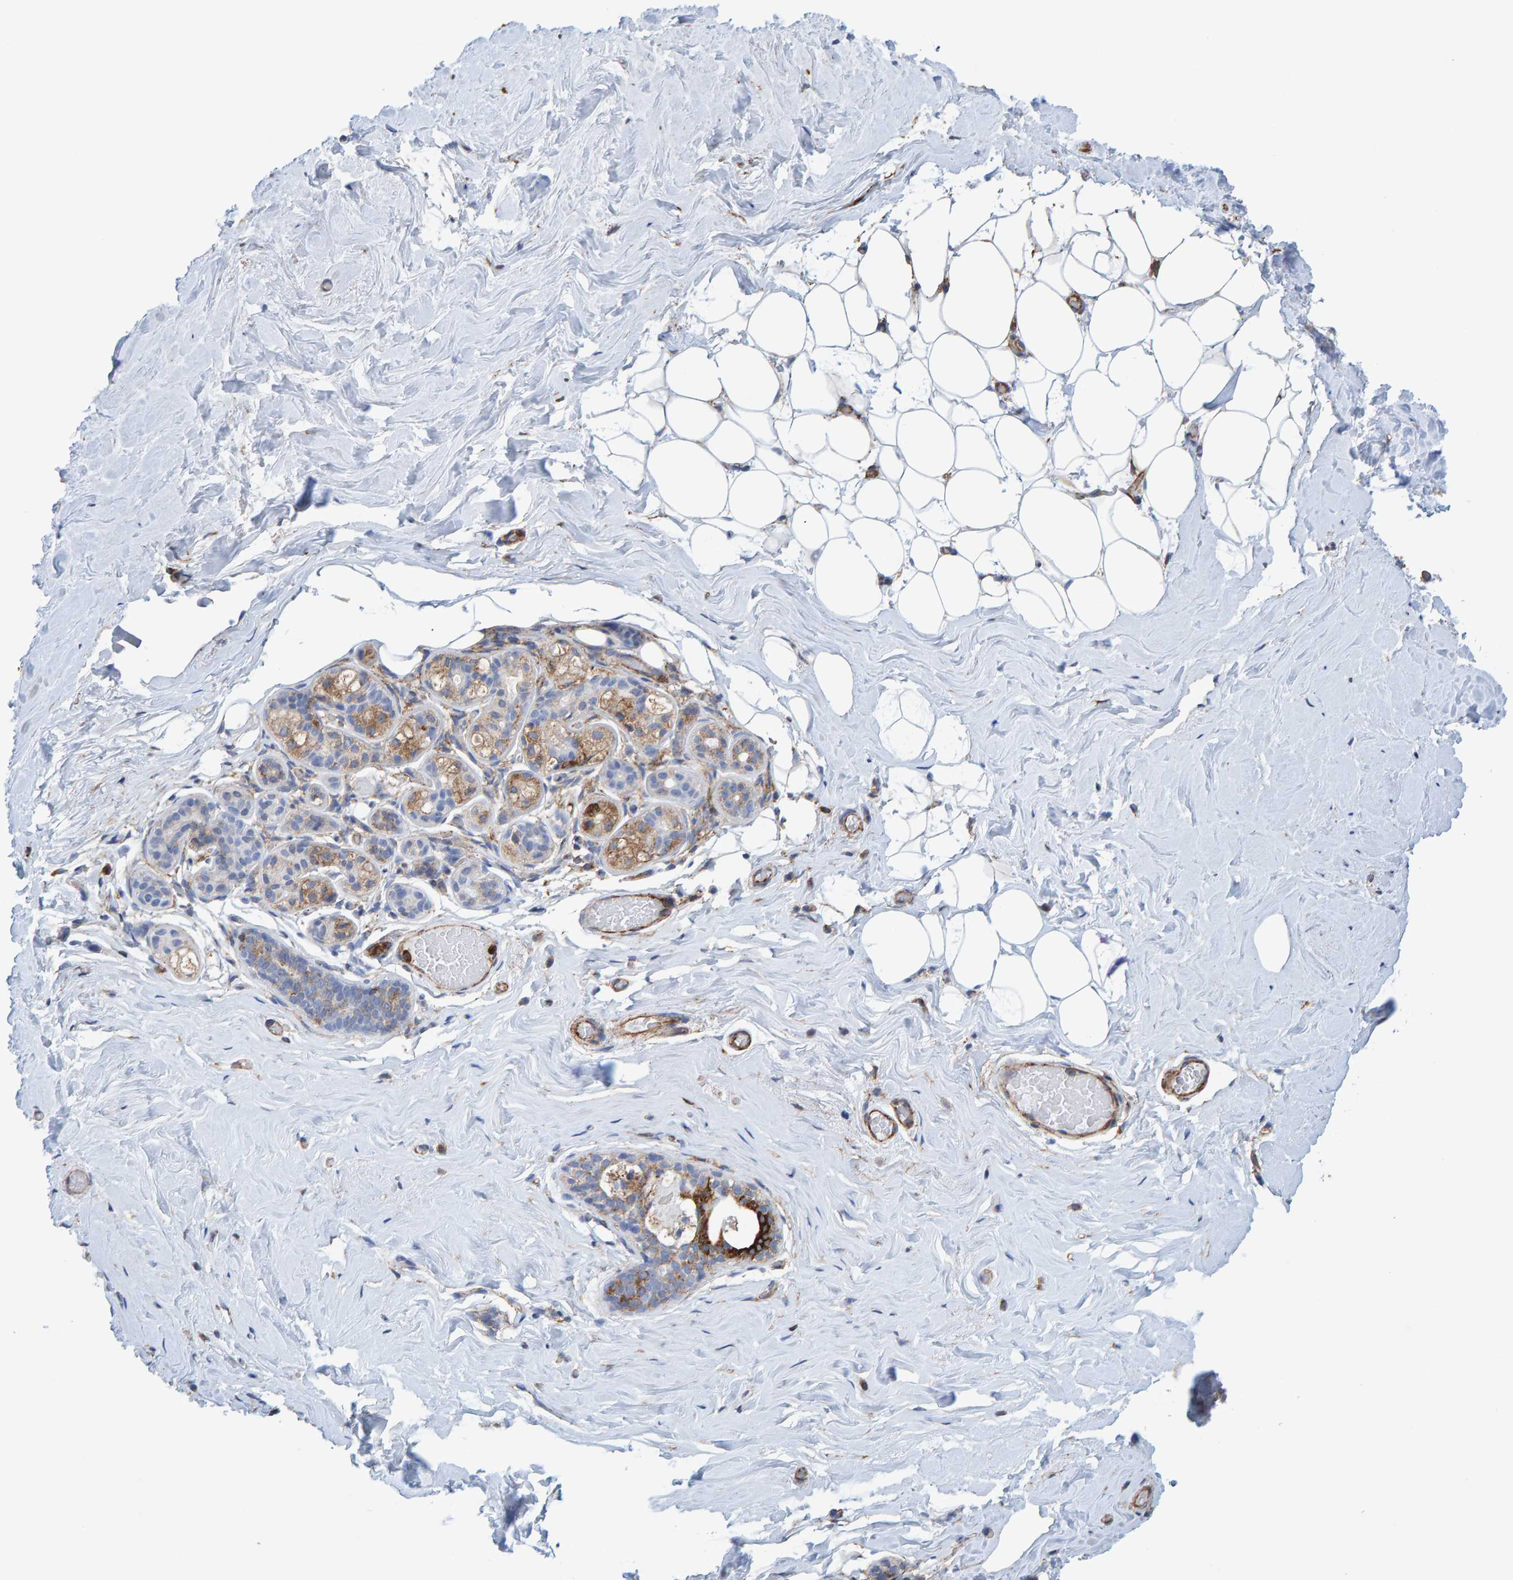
{"staining": {"intensity": "negative", "quantity": "none", "location": "none"}, "tissue": "breast", "cell_type": "Adipocytes", "image_type": "normal", "snomed": [{"axis": "morphology", "description": "Normal tissue, NOS"}, {"axis": "topography", "description": "Breast"}], "caption": "DAB immunohistochemical staining of normal human breast reveals no significant staining in adipocytes.", "gene": "MVP", "patient": {"sex": "female", "age": 75}}